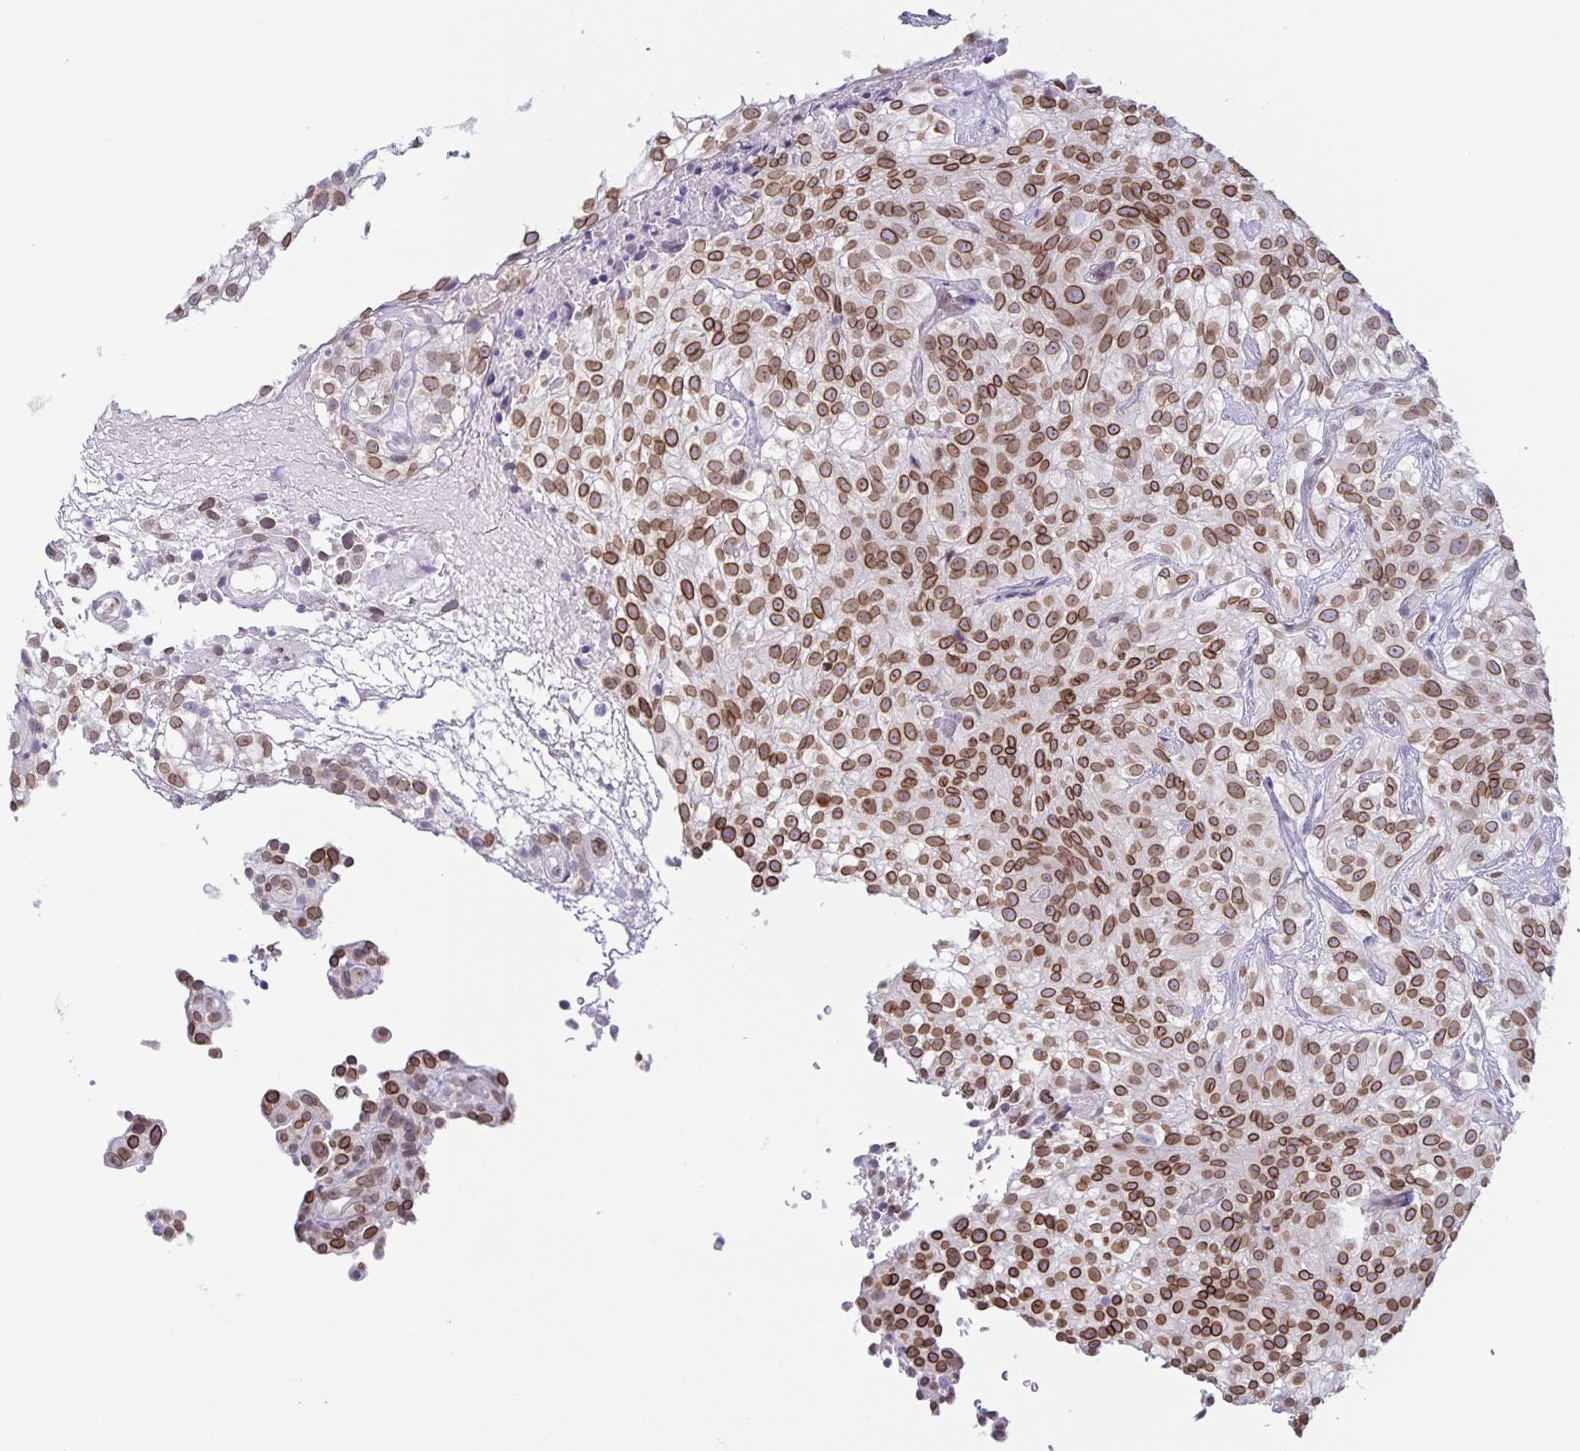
{"staining": {"intensity": "strong", "quantity": ">75%", "location": "cytoplasmic/membranous,nuclear"}, "tissue": "urothelial cancer", "cell_type": "Tumor cells", "image_type": "cancer", "snomed": [{"axis": "morphology", "description": "Urothelial carcinoma, High grade"}, {"axis": "topography", "description": "Urinary bladder"}], "caption": "A histopathology image of urothelial carcinoma (high-grade) stained for a protein reveals strong cytoplasmic/membranous and nuclear brown staining in tumor cells. (DAB IHC with brightfield microscopy, high magnification).", "gene": "SYNE2", "patient": {"sex": "male", "age": 56}}